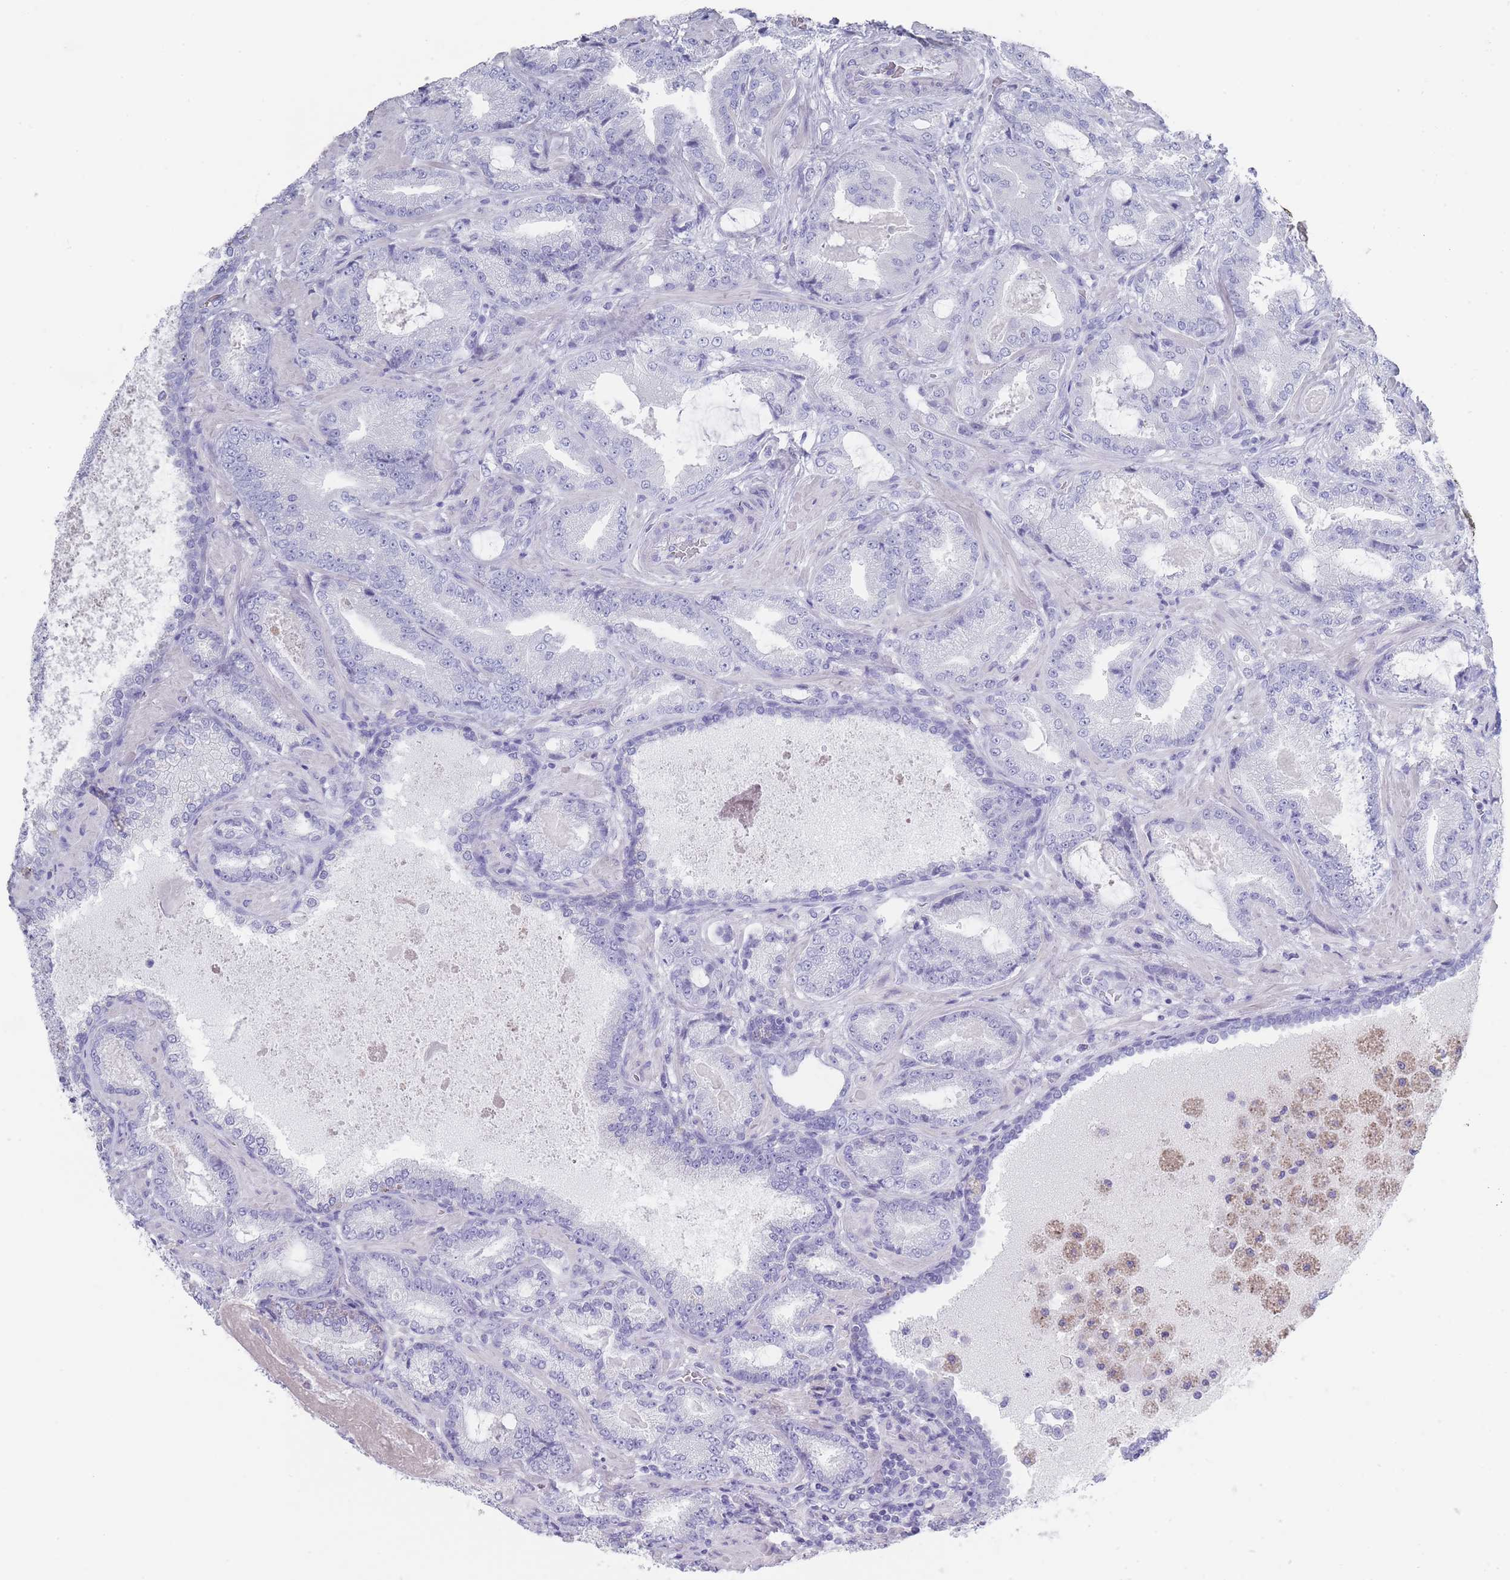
{"staining": {"intensity": "negative", "quantity": "none", "location": "none"}, "tissue": "prostate cancer", "cell_type": "Tumor cells", "image_type": "cancer", "snomed": [{"axis": "morphology", "description": "Adenocarcinoma, High grade"}, {"axis": "topography", "description": "Prostate"}], "caption": "Tumor cells are negative for brown protein staining in adenocarcinoma (high-grade) (prostate).", "gene": "RAB2B", "patient": {"sex": "male", "age": 68}}